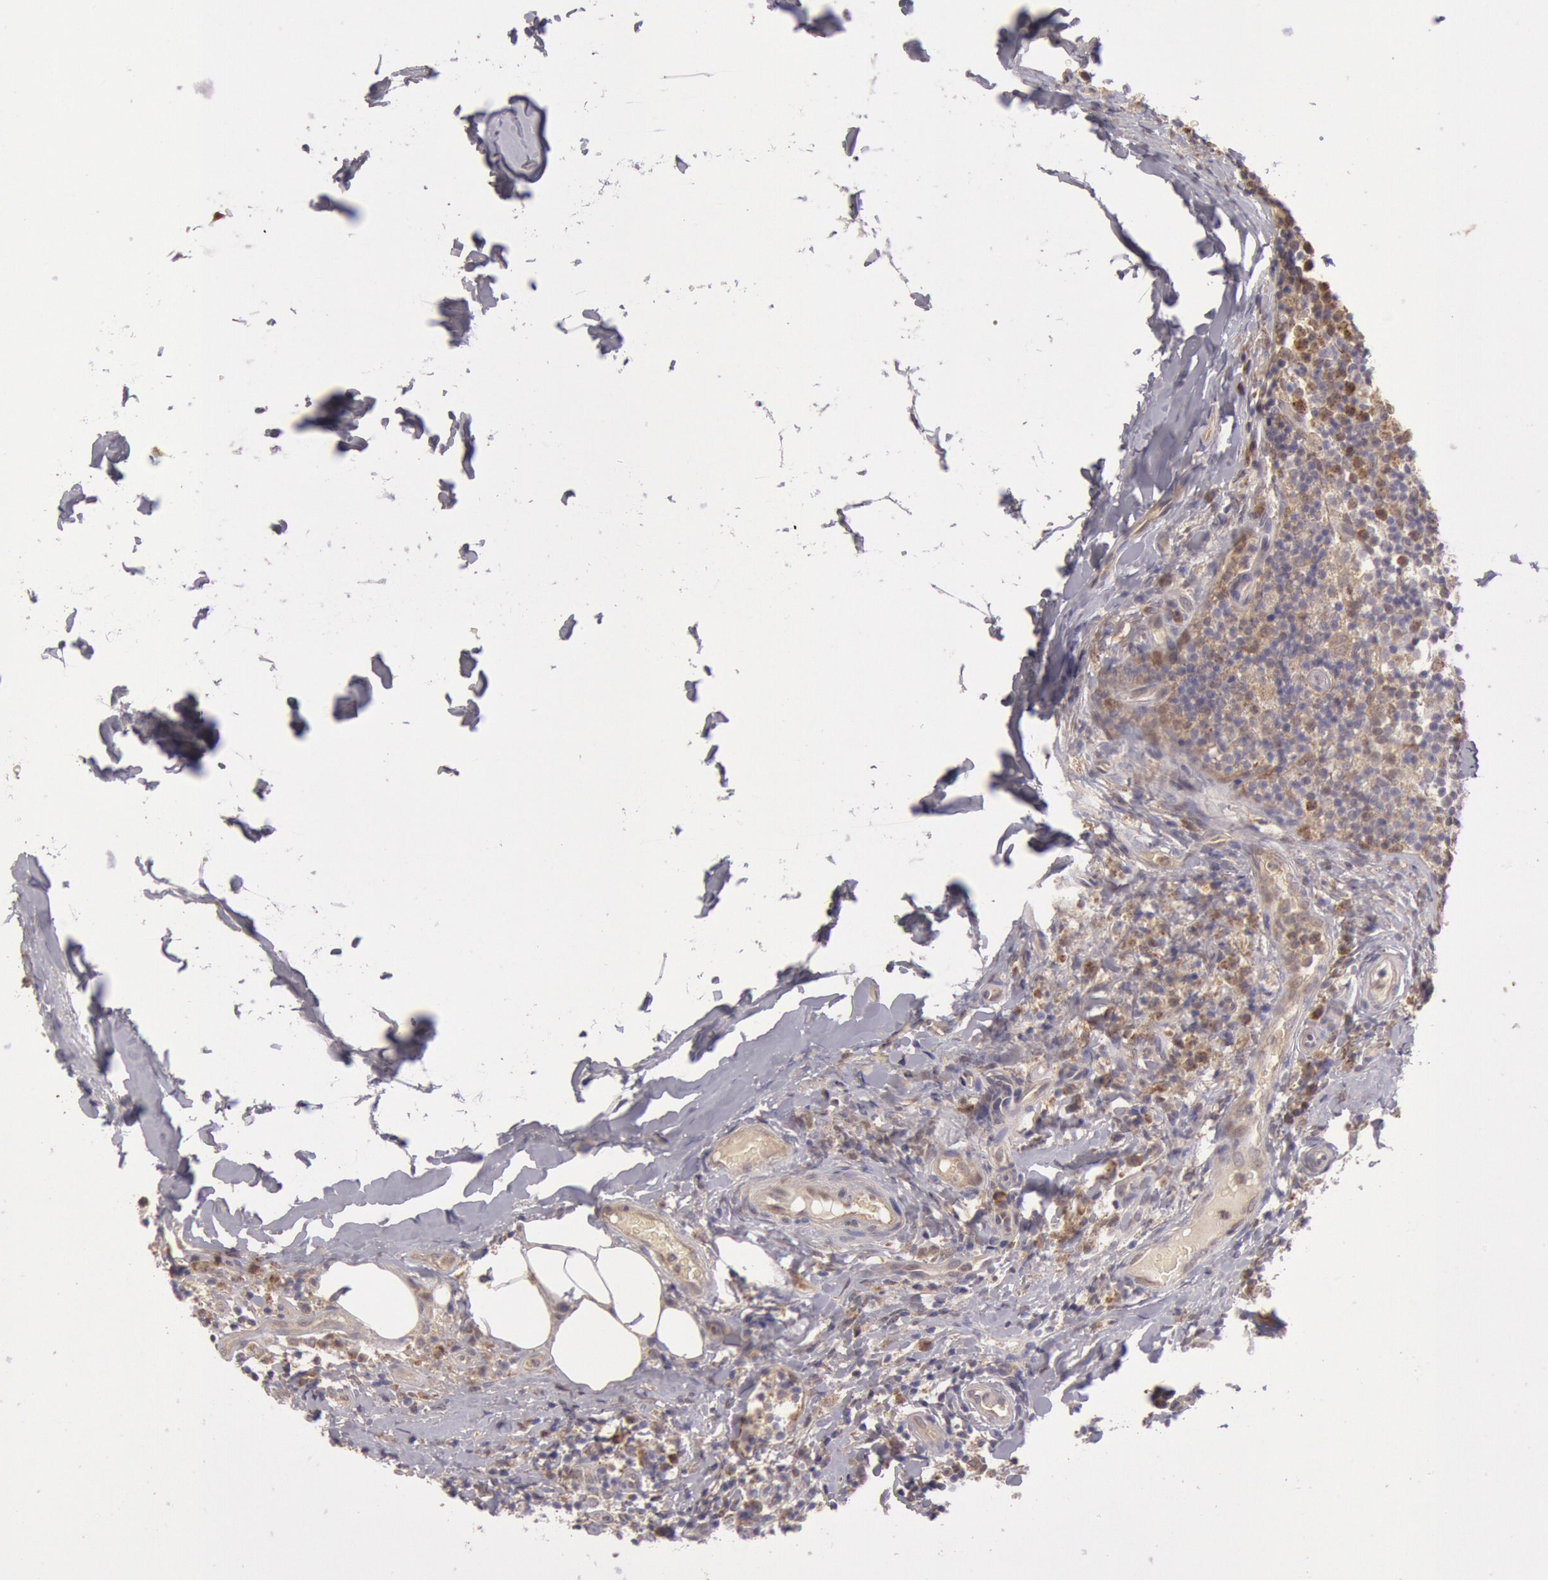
{"staining": {"intensity": "weak", "quantity": ">75%", "location": "cytoplasmic/membranous"}, "tissue": "lymph node", "cell_type": "Germinal center cells", "image_type": "normal", "snomed": [{"axis": "morphology", "description": "Normal tissue, NOS"}, {"axis": "morphology", "description": "Inflammation, NOS"}, {"axis": "topography", "description": "Lymph node"}], "caption": "A low amount of weak cytoplasmic/membranous positivity is identified in approximately >75% of germinal center cells in unremarkable lymph node. The staining was performed using DAB (3,3'-diaminobenzidine), with brown indicating positive protein expression. Nuclei are stained blue with hematoxylin.", "gene": "MPST", "patient": {"sex": "male", "age": 46}}